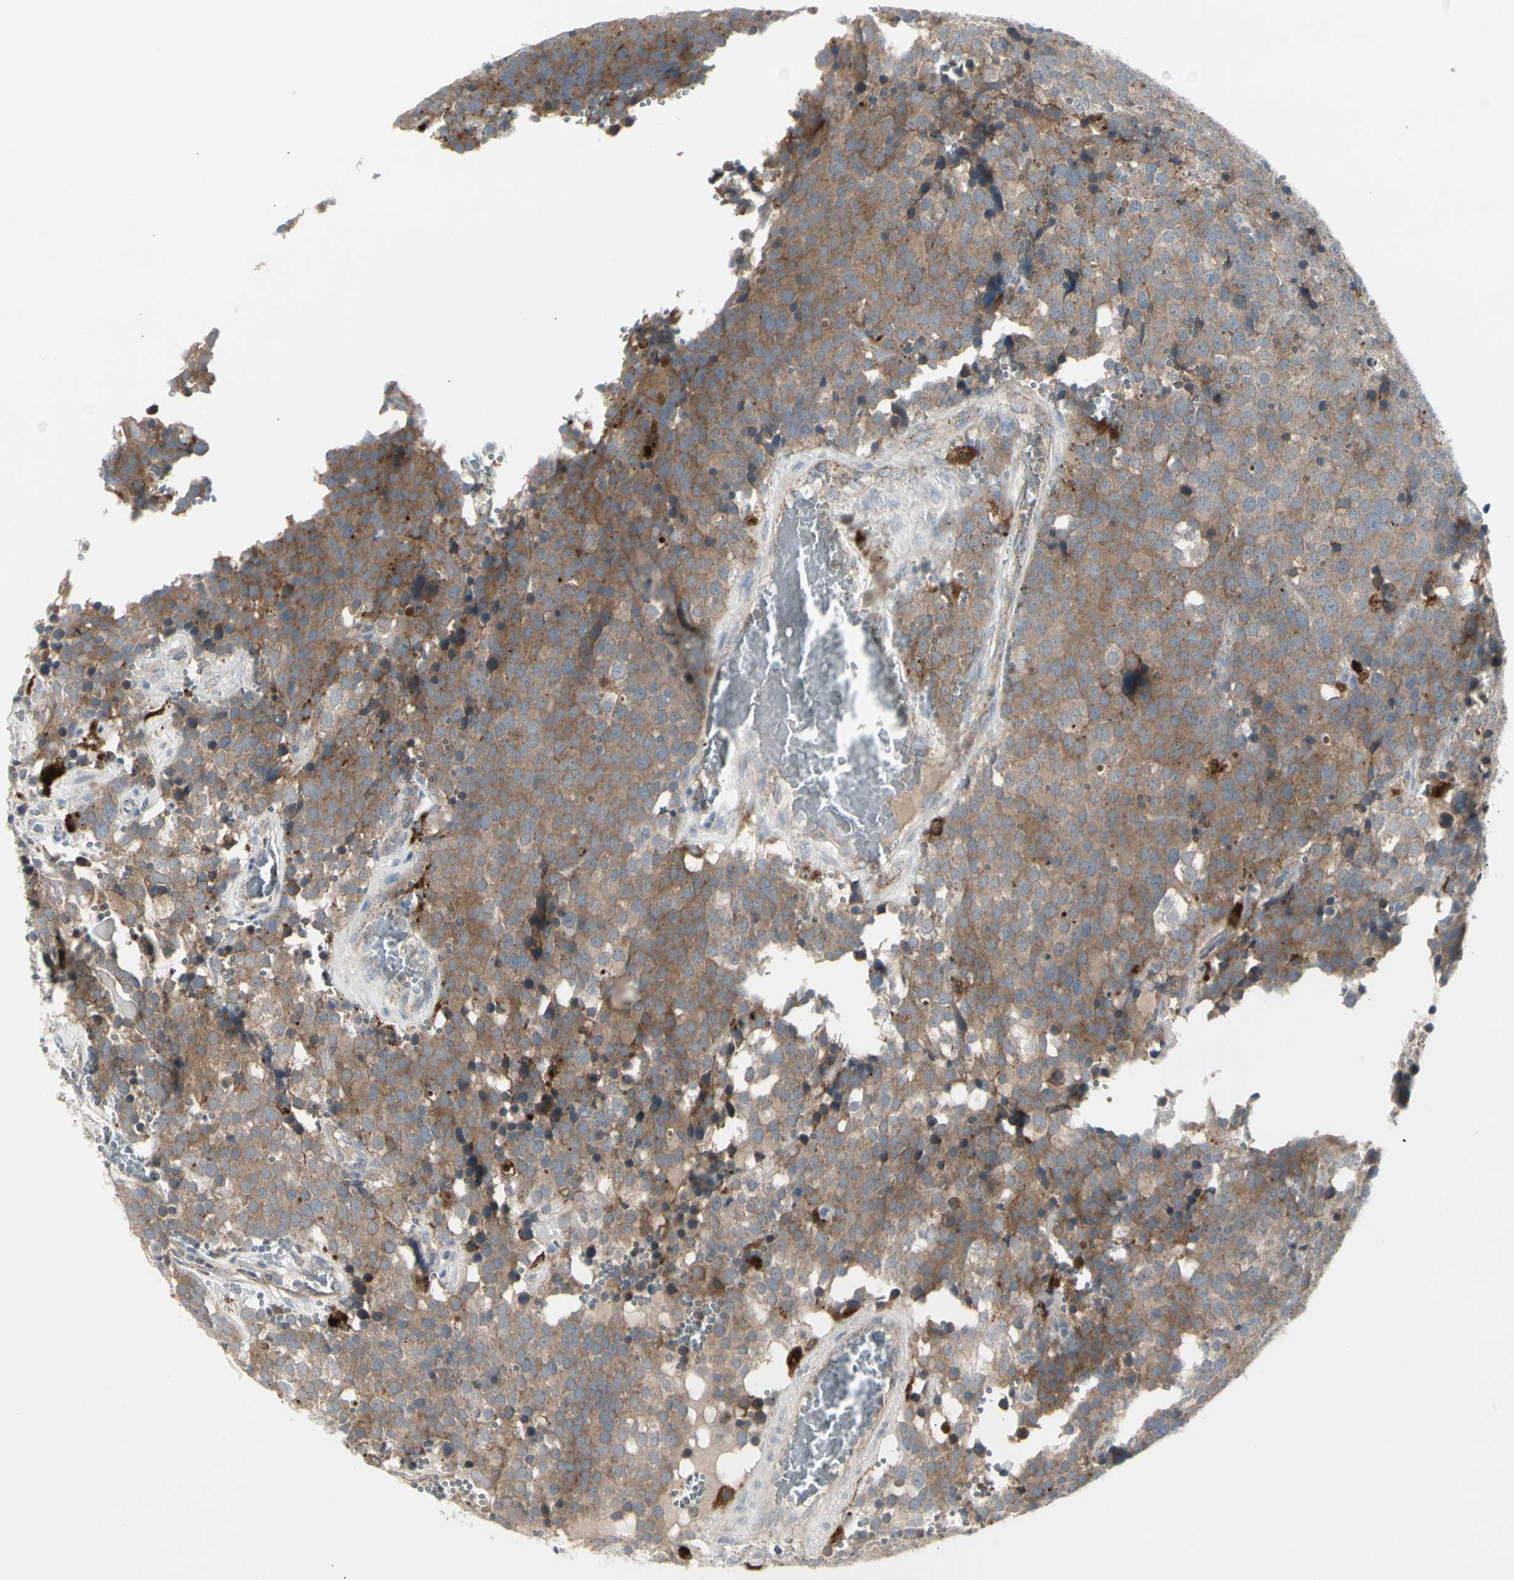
{"staining": {"intensity": "moderate", "quantity": ">75%", "location": "cytoplasmic/membranous"}, "tissue": "testis cancer", "cell_type": "Tumor cells", "image_type": "cancer", "snomed": [{"axis": "morphology", "description": "Seminoma, NOS"}, {"axis": "topography", "description": "Testis"}], "caption": "Moderate cytoplasmic/membranous positivity for a protein is appreciated in approximately >75% of tumor cells of testis cancer using immunohistochemistry.", "gene": "GRN", "patient": {"sex": "male", "age": 71}}